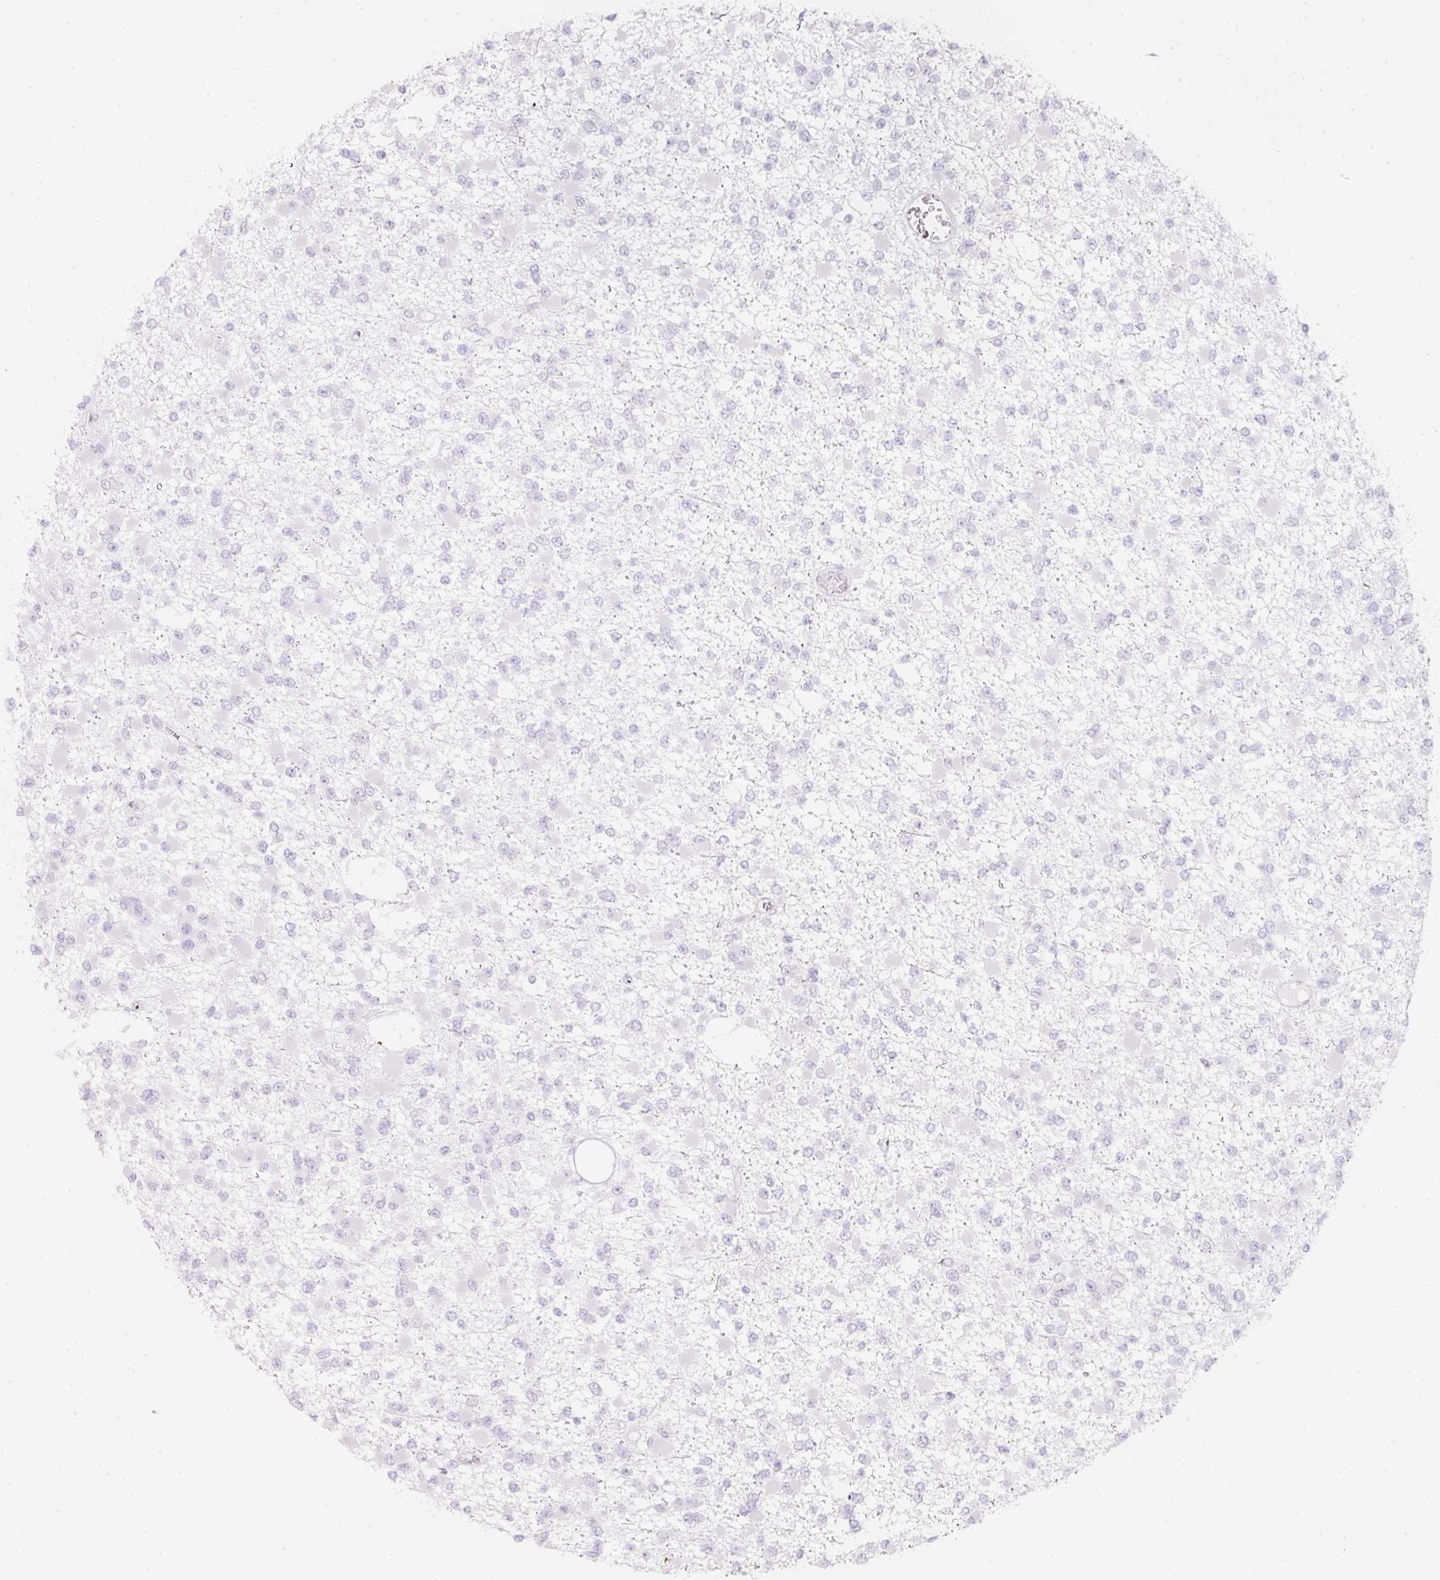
{"staining": {"intensity": "negative", "quantity": "none", "location": "none"}, "tissue": "glioma", "cell_type": "Tumor cells", "image_type": "cancer", "snomed": [{"axis": "morphology", "description": "Glioma, malignant, Low grade"}, {"axis": "topography", "description": "Brain"}], "caption": "An immunohistochemistry (IHC) image of glioma is shown. There is no staining in tumor cells of glioma. Brightfield microscopy of IHC stained with DAB (3,3'-diaminobenzidine) (brown) and hematoxylin (blue), captured at high magnification.", "gene": "SLC2A2", "patient": {"sex": "female", "age": 22}}